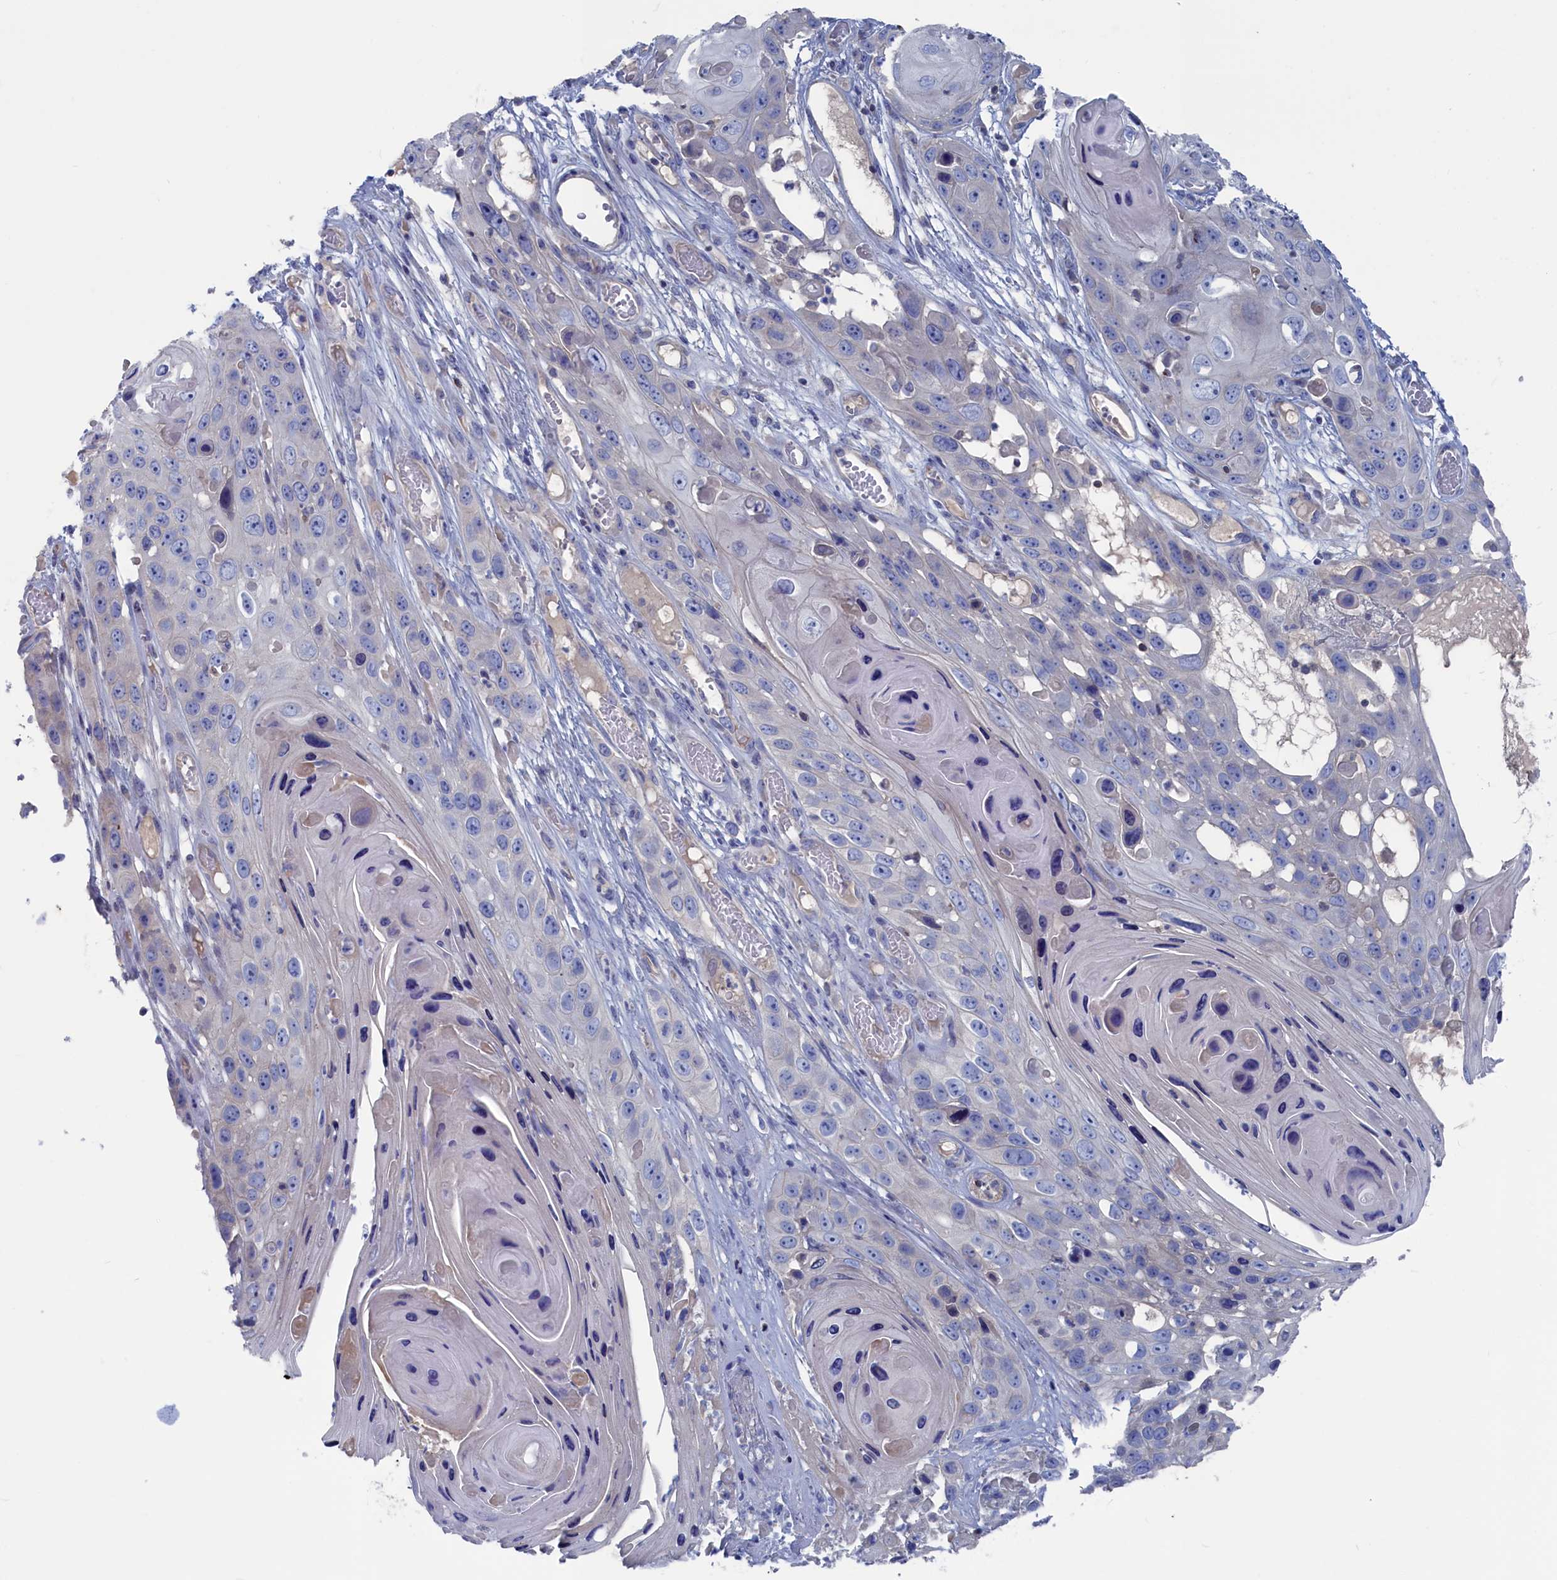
{"staining": {"intensity": "negative", "quantity": "none", "location": "none"}, "tissue": "skin cancer", "cell_type": "Tumor cells", "image_type": "cancer", "snomed": [{"axis": "morphology", "description": "Squamous cell carcinoma, NOS"}, {"axis": "topography", "description": "Skin"}], "caption": "IHC of skin squamous cell carcinoma shows no staining in tumor cells. The staining is performed using DAB brown chromogen with nuclei counter-stained in using hematoxylin.", "gene": "CEND1", "patient": {"sex": "male", "age": 55}}